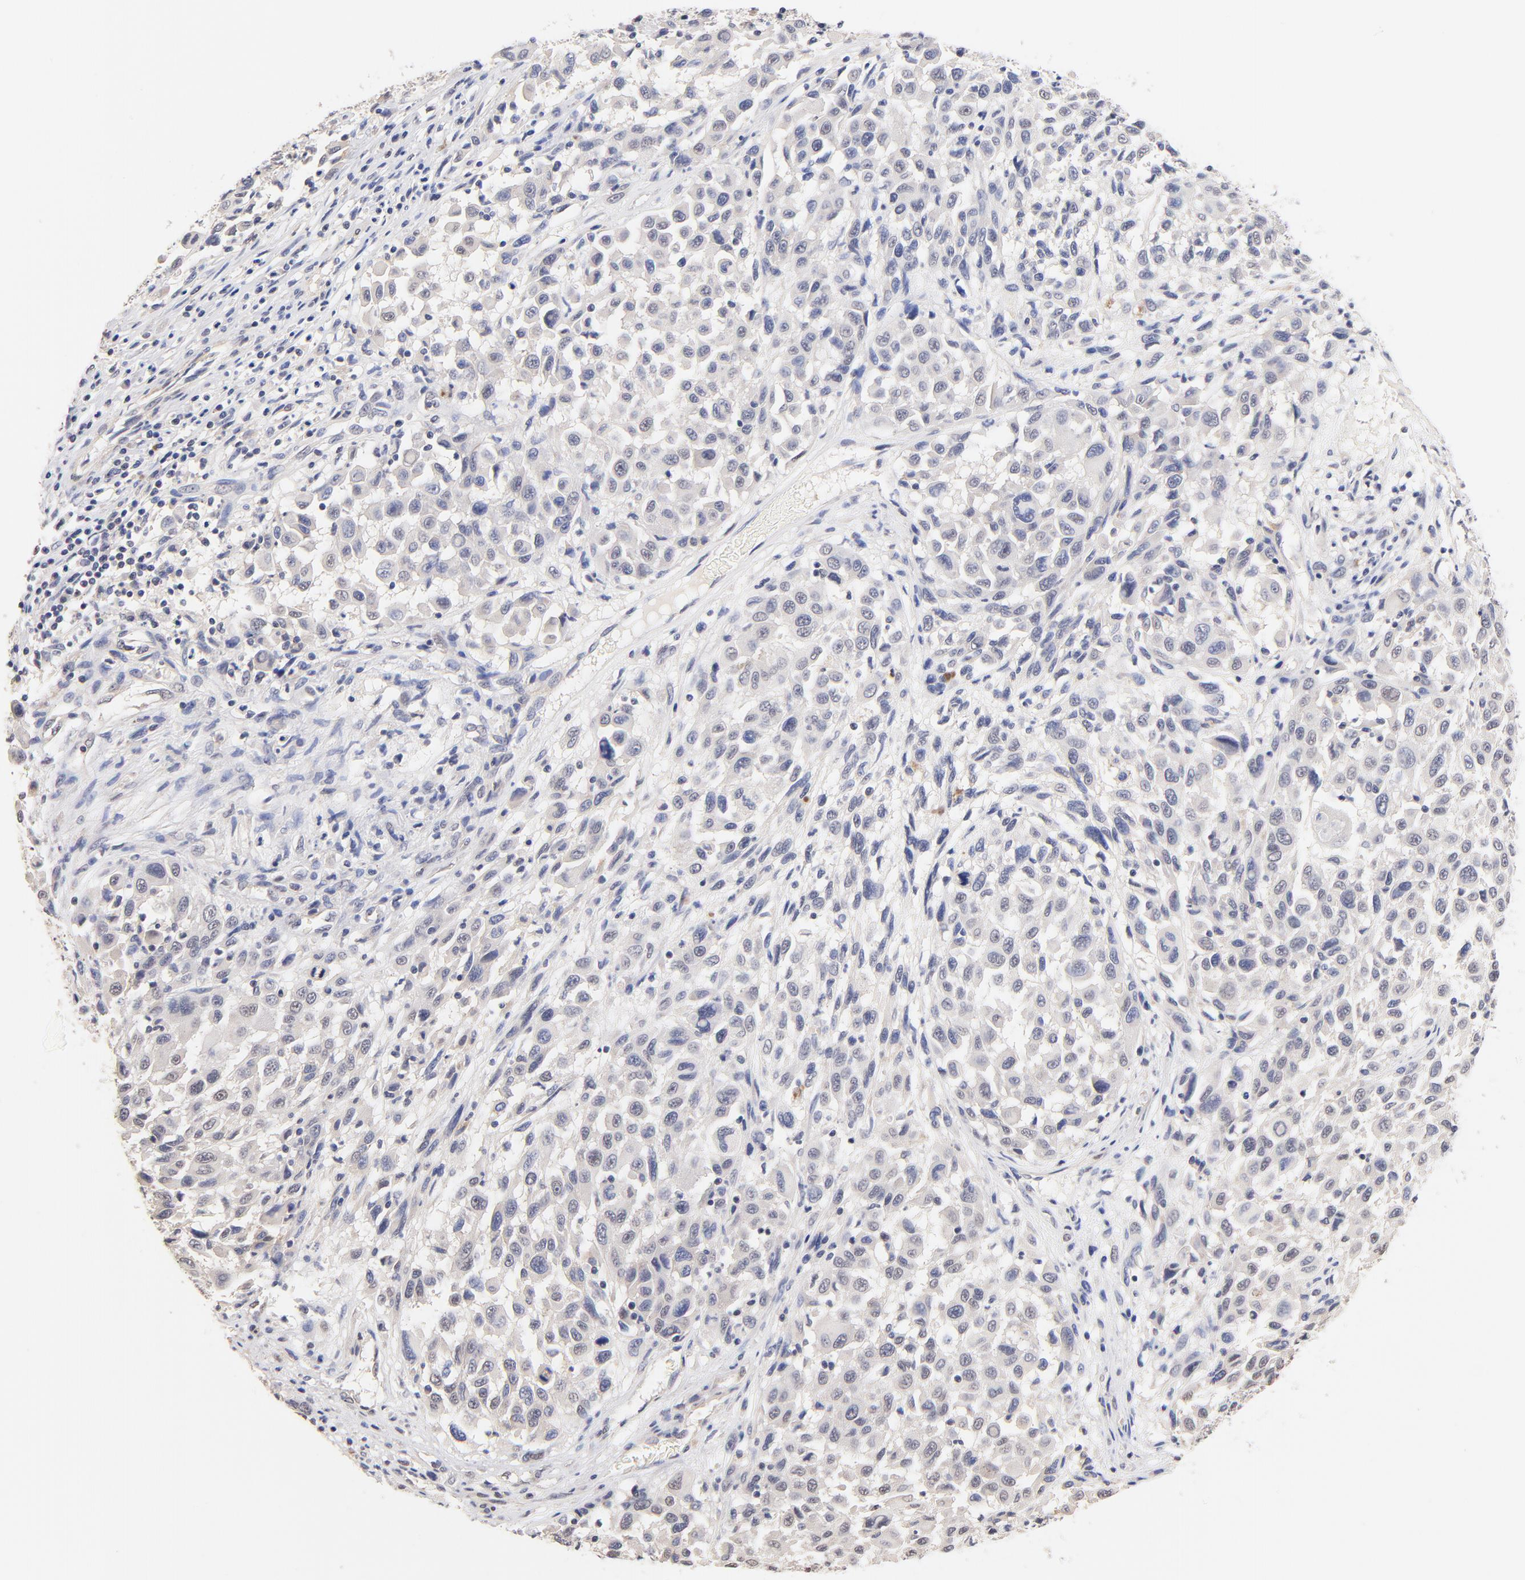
{"staining": {"intensity": "negative", "quantity": "none", "location": "none"}, "tissue": "melanoma", "cell_type": "Tumor cells", "image_type": "cancer", "snomed": [{"axis": "morphology", "description": "Malignant melanoma, Metastatic site"}, {"axis": "topography", "description": "Lymph node"}], "caption": "DAB immunohistochemical staining of malignant melanoma (metastatic site) exhibits no significant staining in tumor cells.", "gene": "RIBC2", "patient": {"sex": "male", "age": 61}}